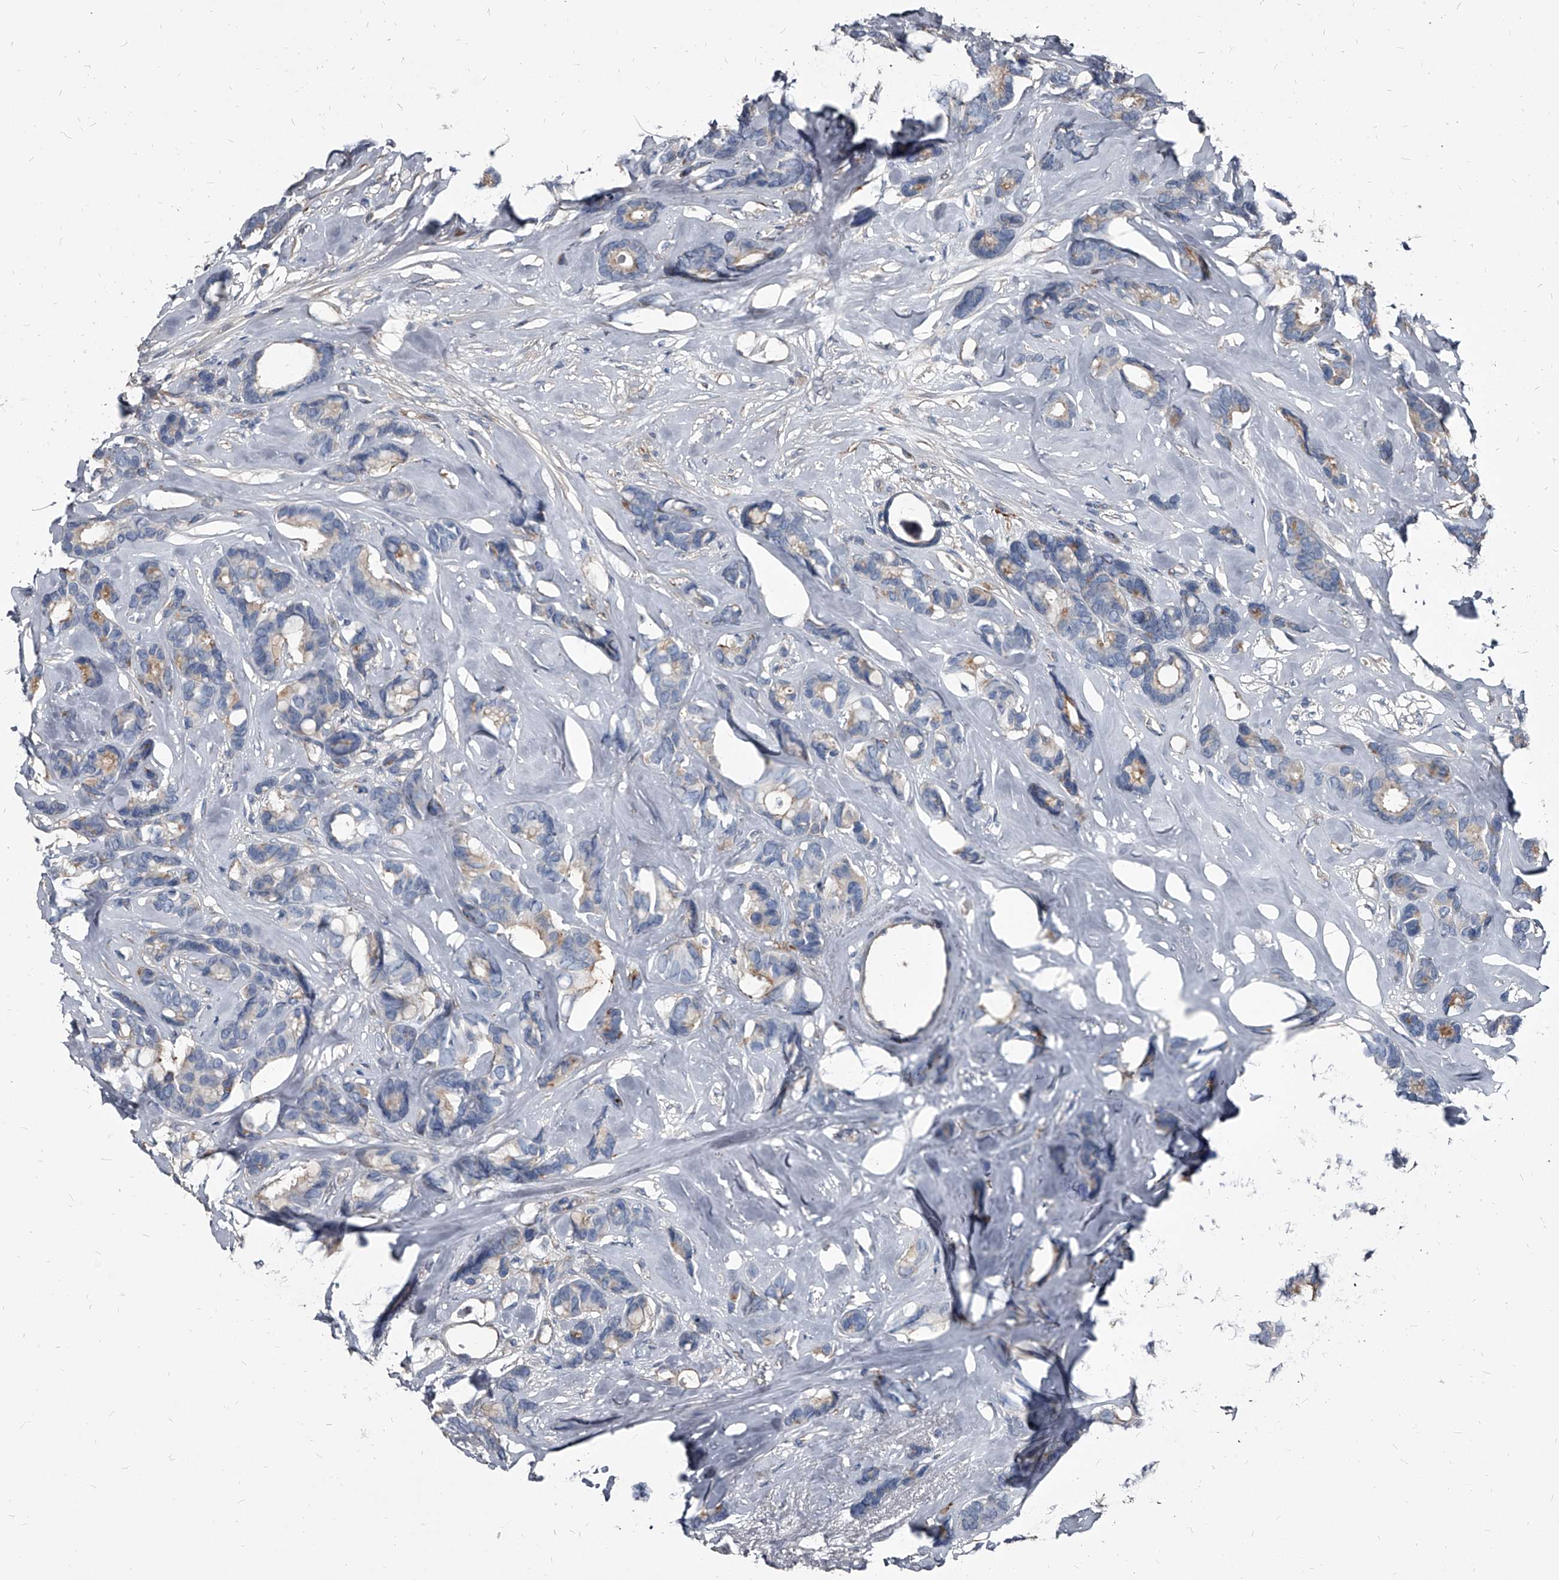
{"staining": {"intensity": "weak", "quantity": "<25%", "location": "cytoplasmic/membranous"}, "tissue": "breast cancer", "cell_type": "Tumor cells", "image_type": "cancer", "snomed": [{"axis": "morphology", "description": "Duct carcinoma"}, {"axis": "topography", "description": "Breast"}], "caption": "The micrograph demonstrates no significant positivity in tumor cells of breast cancer (infiltrating ductal carcinoma).", "gene": "PGLYRP3", "patient": {"sex": "female", "age": 87}}